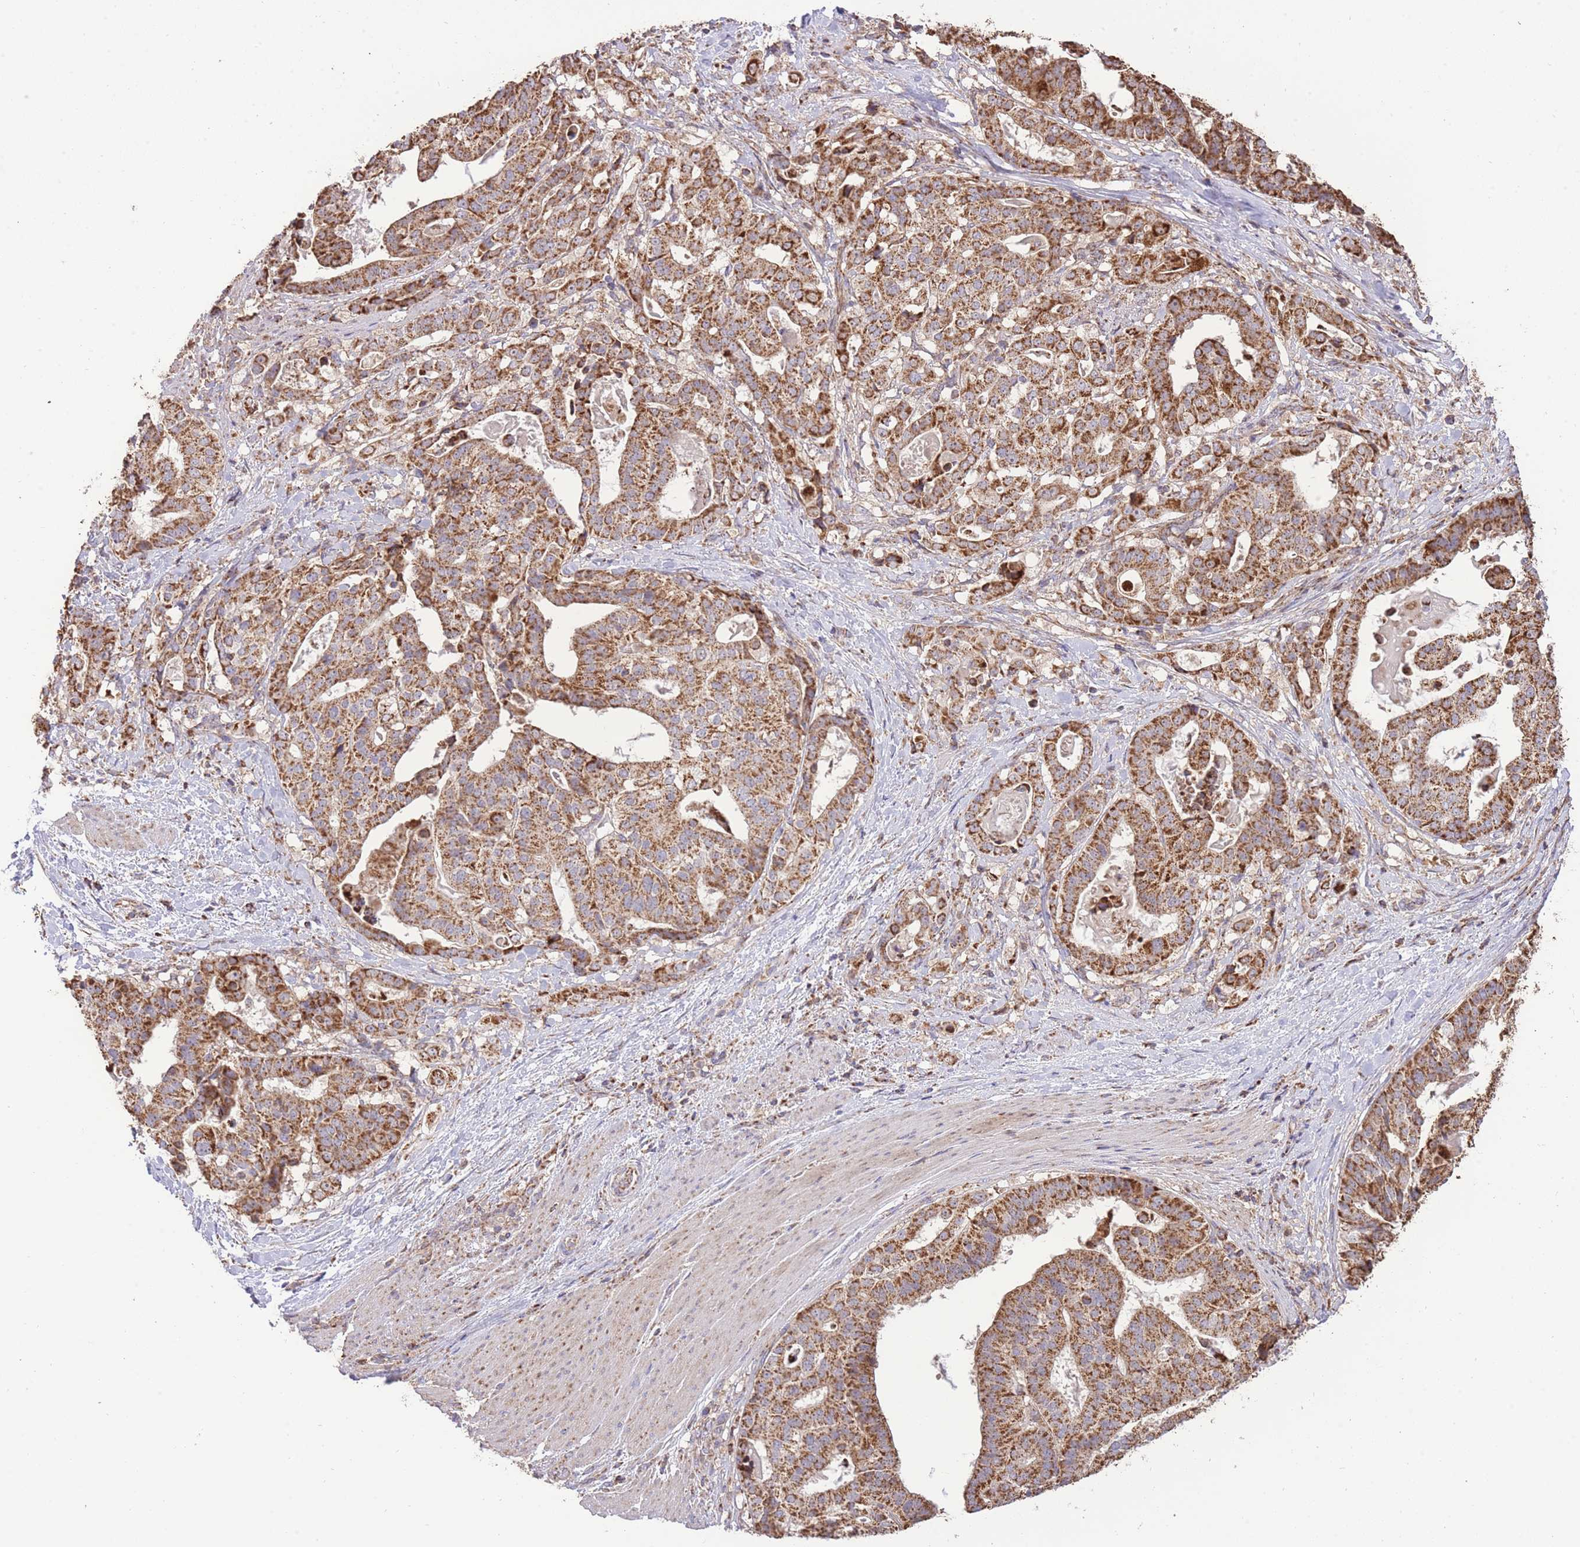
{"staining": {"intensity": "strong", "quantity": ">75%", "location": "cytoplasmic/membranous"}, "tissue": "stomach cancer", "cell_type": "Tumor cells", "image_type": "cancer", "snomed": [{"axis": "morphology", "description": "Adenocarcinoma, NOS"}, {"axis": "topography", "description": "Stomach"}], "caption": "Immunohistochemistry image of neoplastic tissue: human adenocarcinoma (stomach) stained using immunohistochemistry (IHC) shows high levels of strong protein expression localized specifically in the cytoplasmic/membranous of tumor cells, appearing as a cytoplasmic/membranous brown color.", "gene": "PREP", "patient": {"sex": "male", "age": 48}}